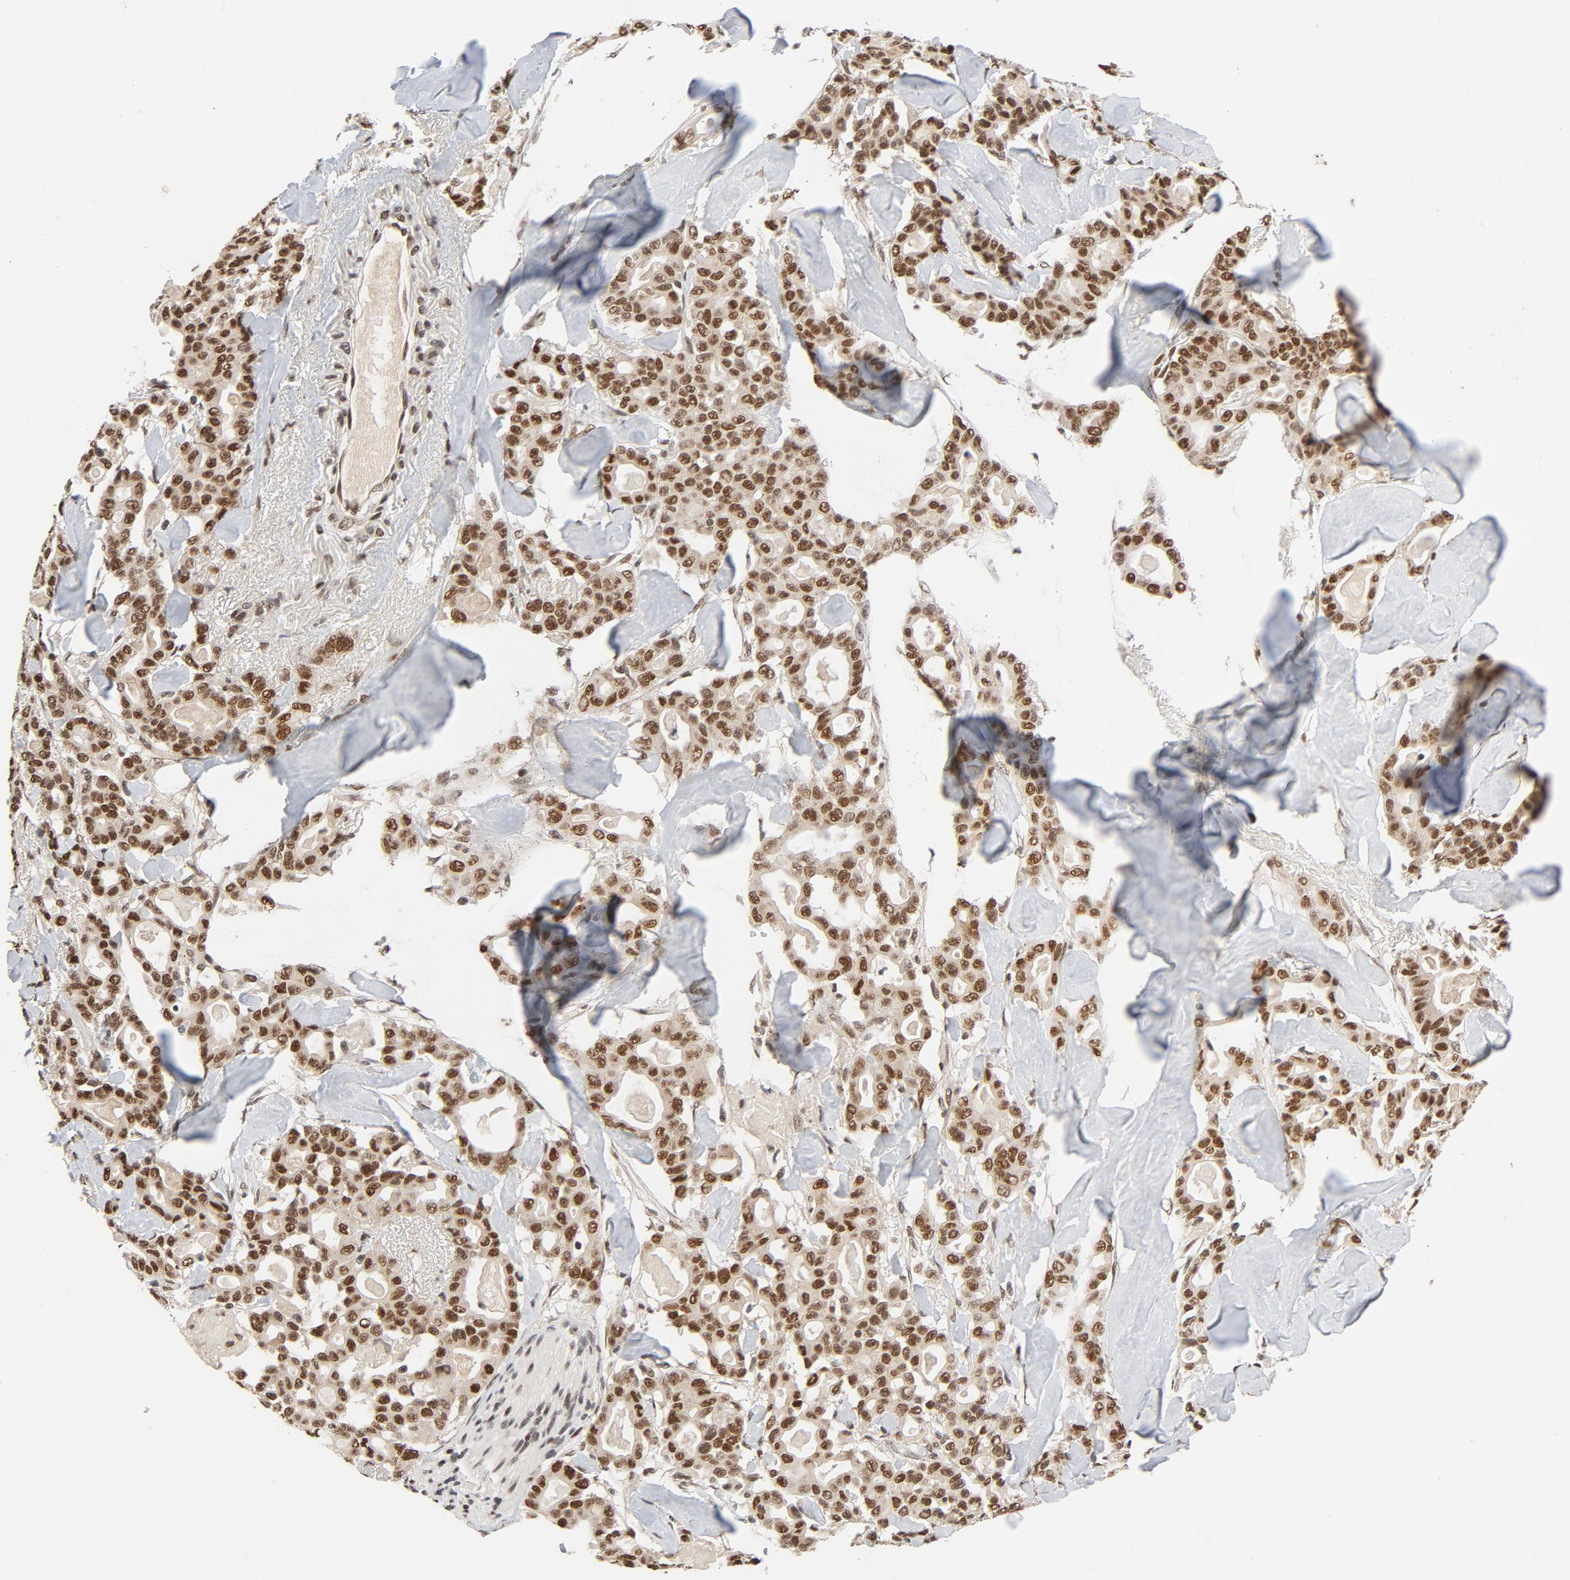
{"staining": {"intensity": "strong", "quantity": ">75%", "location": "nuclear"}, "tissue": "pancreatic cancer", "cell_type": "Tumor cells", "image_type": "cancer", "snomed": [{"axis": "morphology", "description": "Adenocarcinoma, NOS"}, {"axis": "topography", "description": "Pancreas"}], "caption": "Pancreatic cancer tissue demonstrates strong nuclear expression in about >75% of tumor cells, visualized by immunohistochemistry.", "gene": "SMARCD1", "patient": {"sex": "male", "age": 63}}